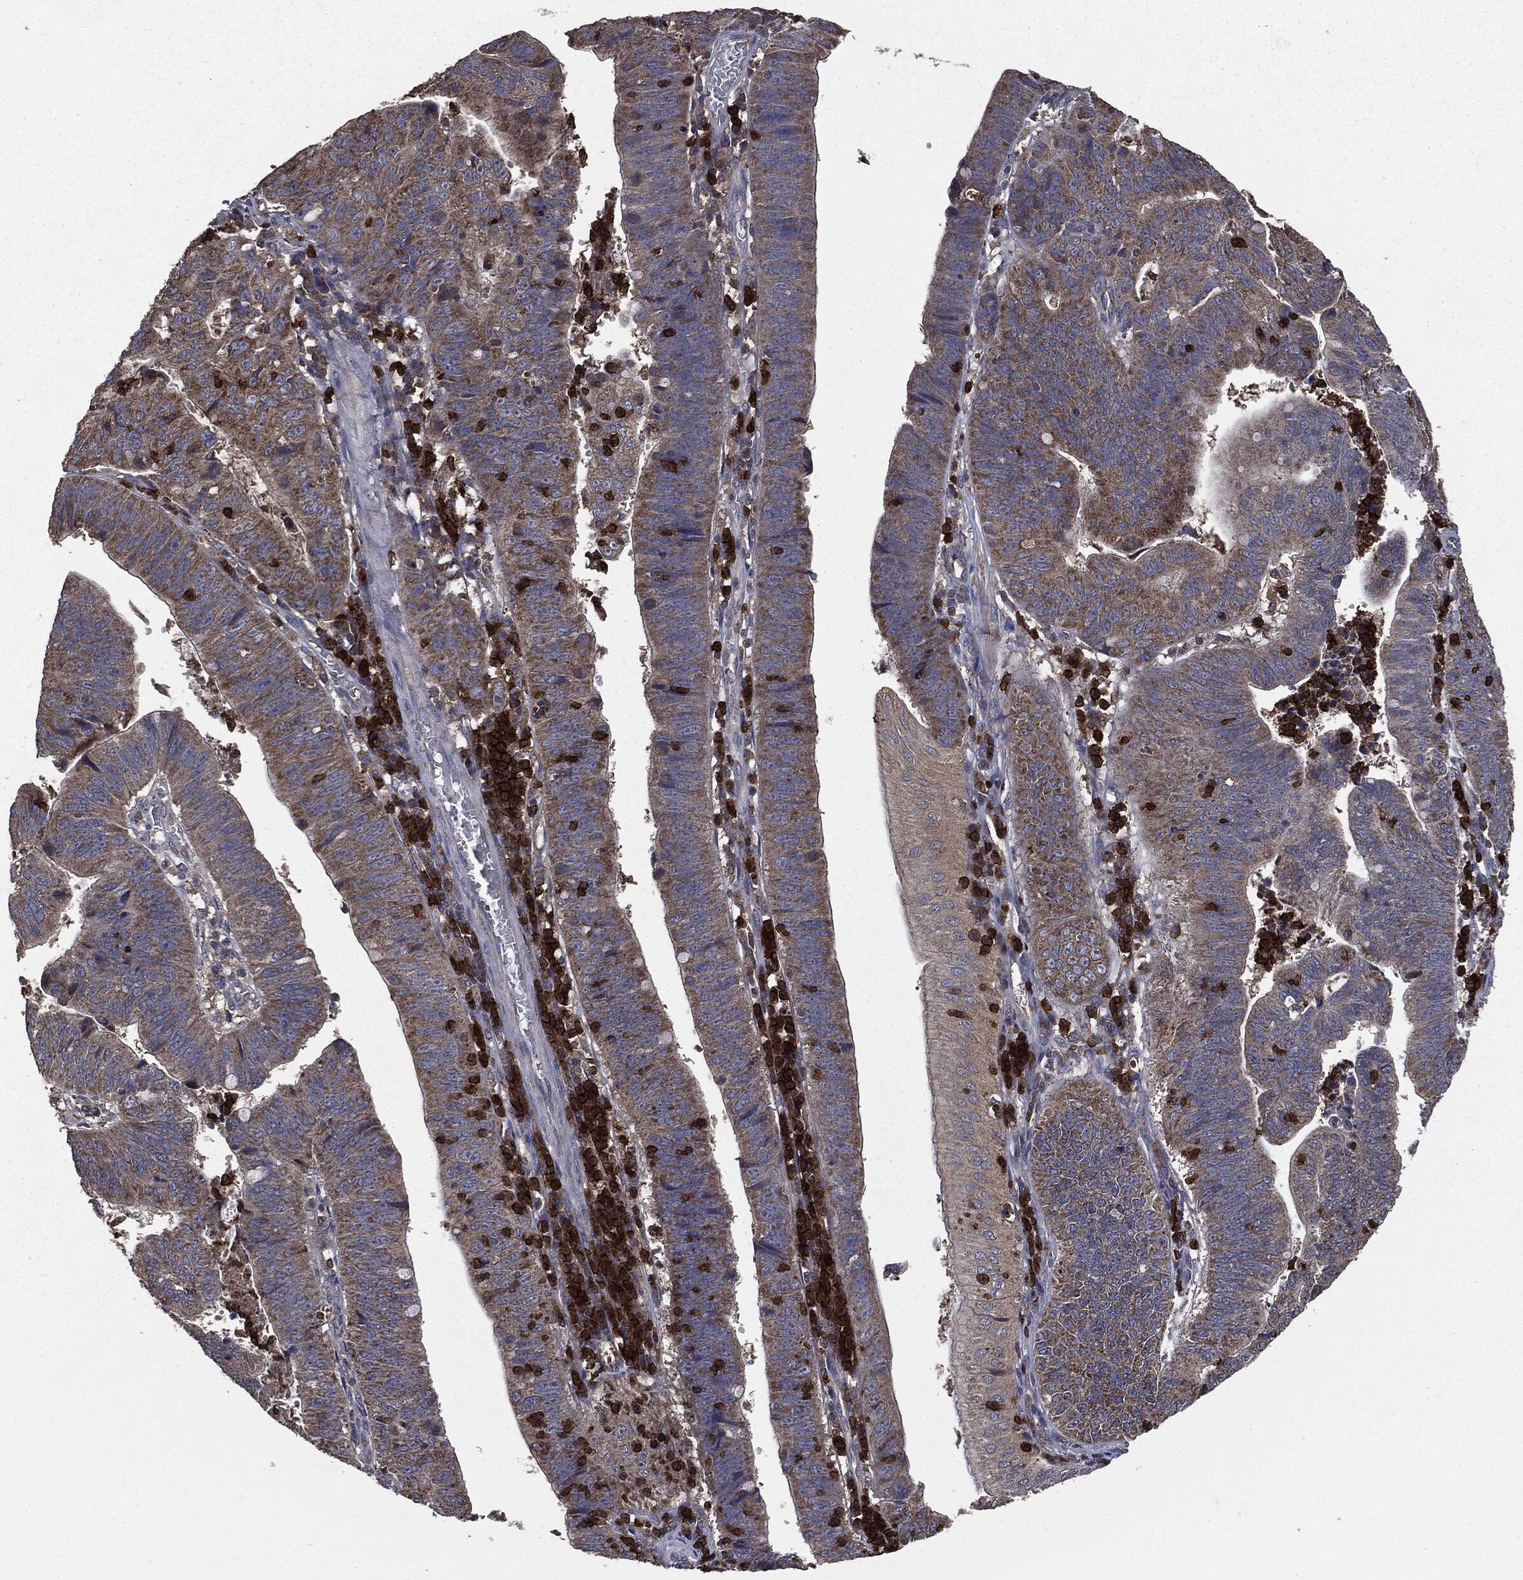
{"staining": {"intensity": "weak", "quantity": ">75%", "location": "cytoplasmic/membranous"}, "tissue": "stomach cancer", "cell_type": "Tumor cells", "image_type": "cancer", "snomed": [{"axis": "morphology", "description": "Adenocarcinoma, NOS"}, {"axis": "topography", "description": "Stomach"}], "caption": "Stomach cancer stained with immunohistochemistry demonstrates weak cytoplasmic/membranous expression in about >75% of tumor cells.", "gene": "MAPK6", "patient": {"sex": "male", "age": 59}}